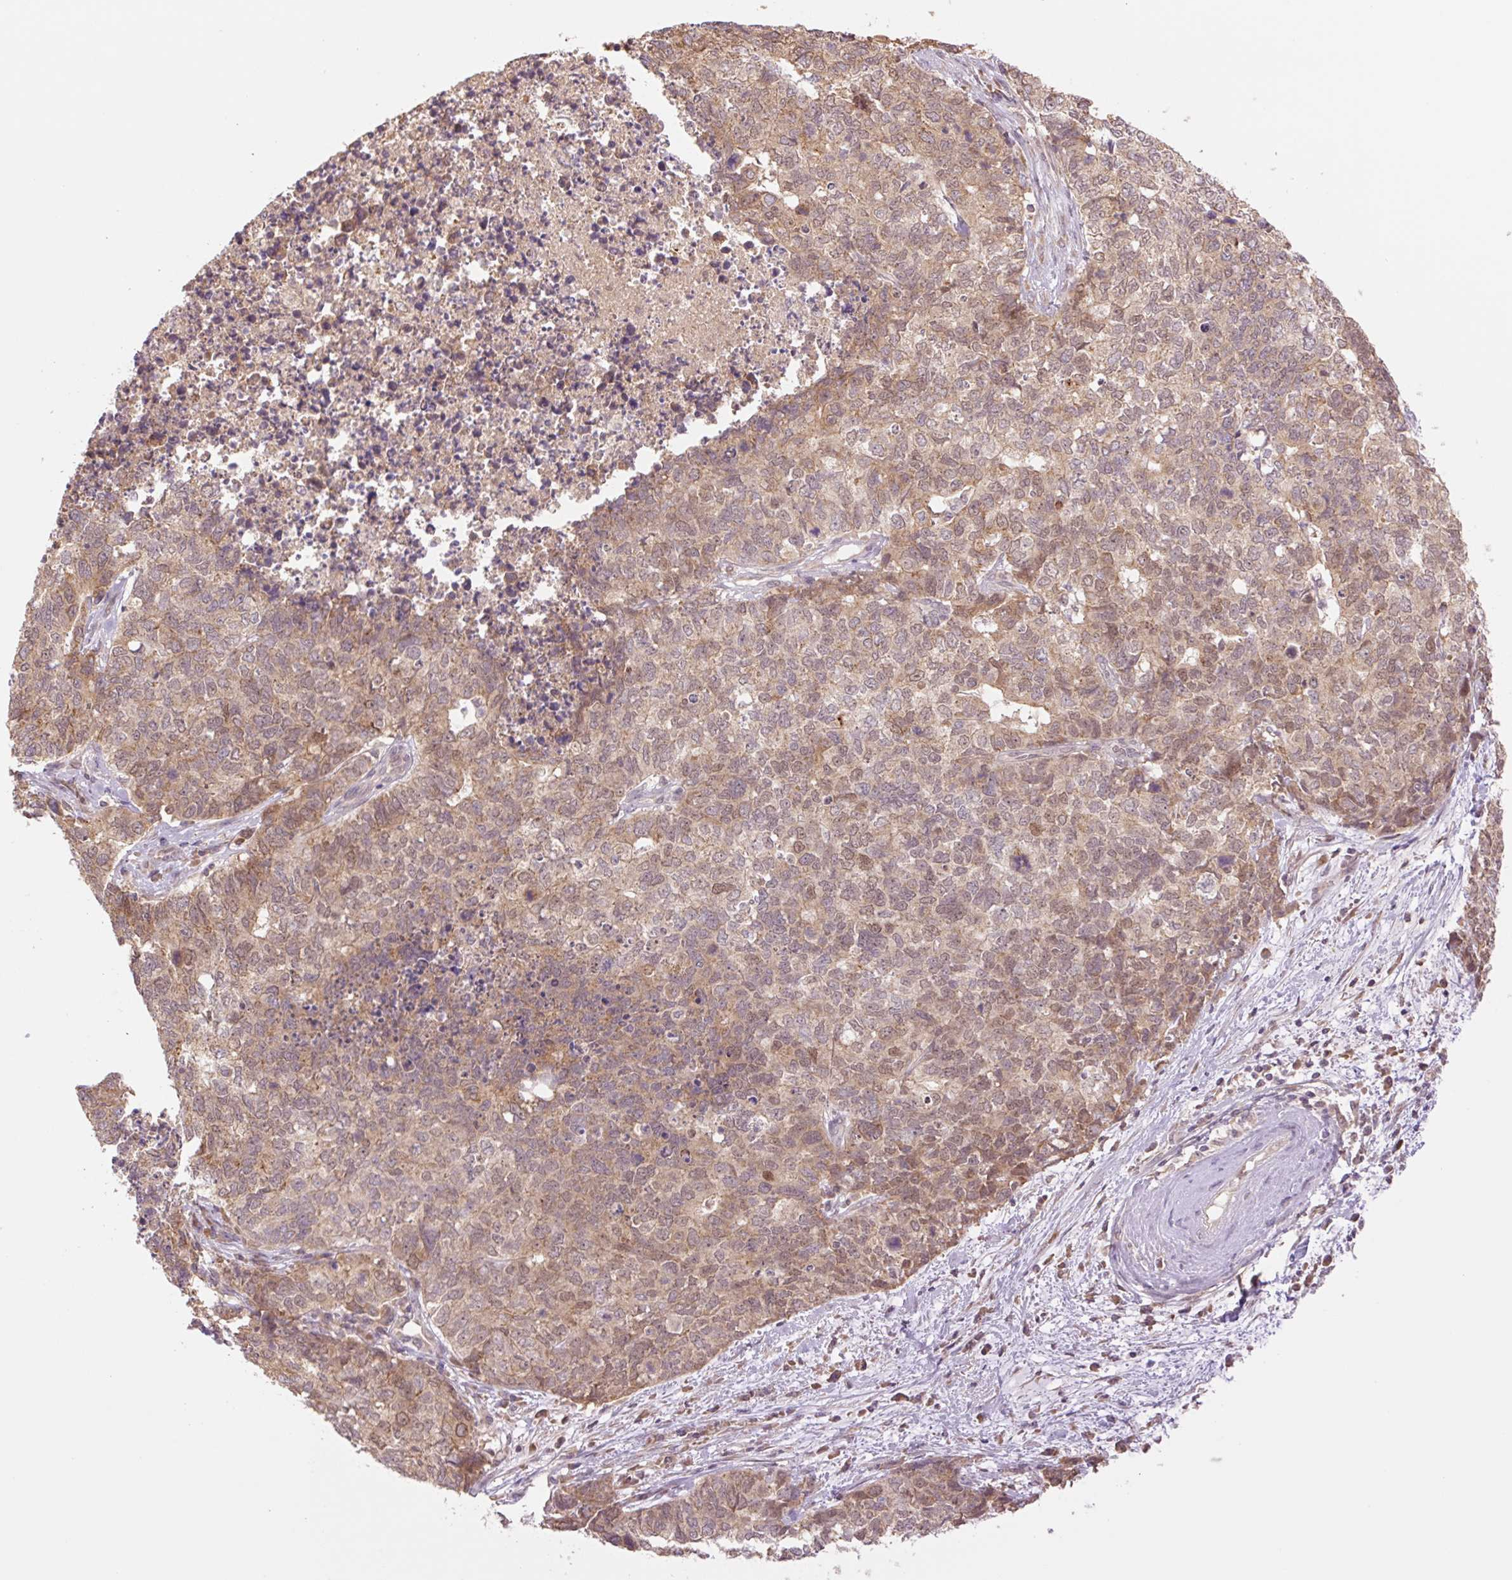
{"staining": {"intensity": "moderate", "quantity": ">75%", "location": "cytoplasmic/membranous"}, "tissue": "cervical cancer", "cell_type": "Tumor cells", "image_type": "cancer", "snomed": [{"axis": "morphology", "description": "Squamous cell carcinoma, NOS"}, {"axis": "topography", "description": "Cervix"}], "caption": "Protein expression analysis of human cervical cancer reveals moderate cytoplasmic/membranous expression in approximately >75% of tumor cells.", "gene": "YJU2B", "patient": {"sex": "female", "age": 63}}